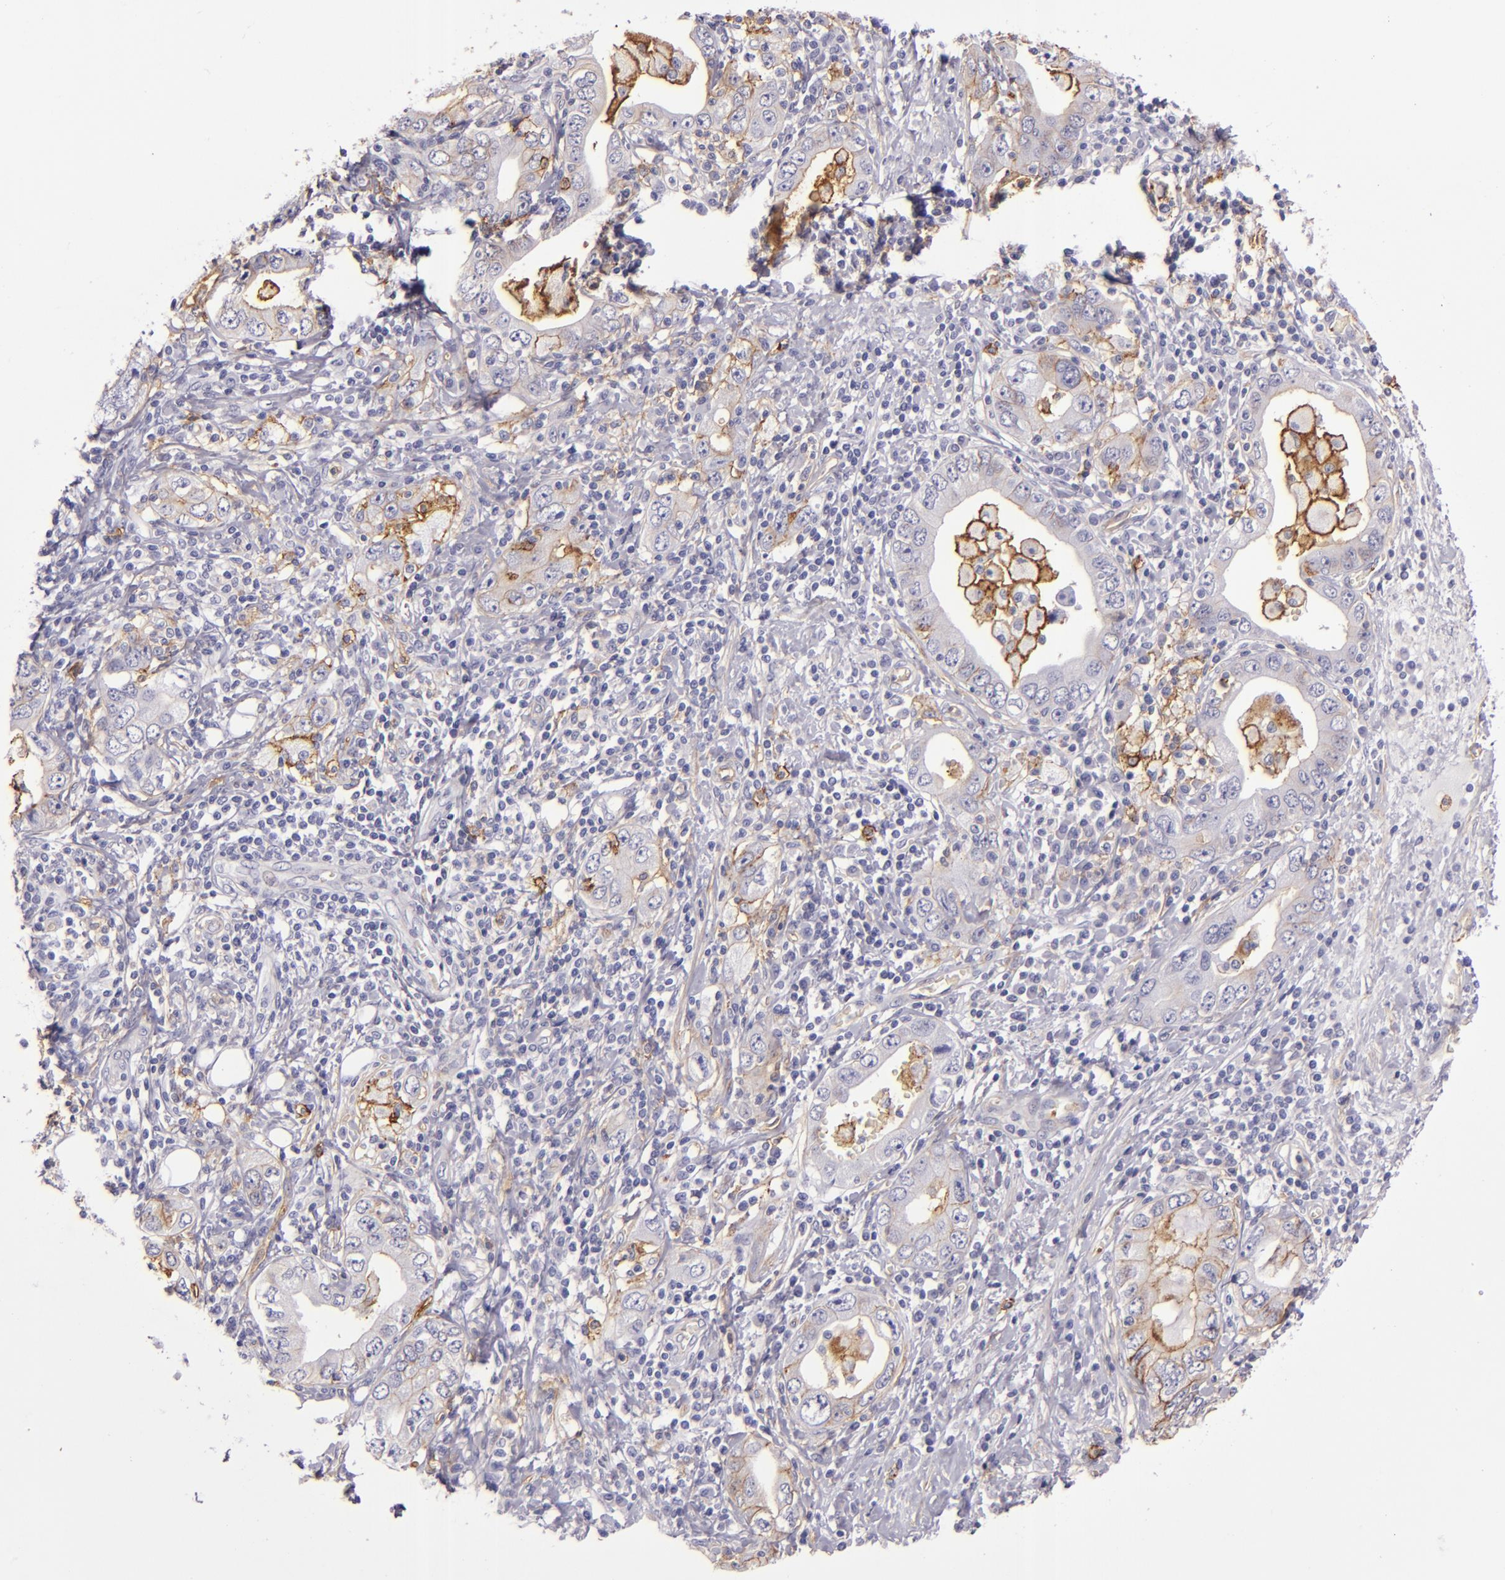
{"staining": {"intensity": "weak", "quantity": "25%-75%", "location": "cytoplasmic/membranous"}, "tissue": "stomach cancer", "cell_type": "Tumor cells", "image_type": "cancer", "snomed": [{"axis": "morphology", "description": "Adenocarcinoma, NOS"}, {"axis": "topography", "description": "Stomach, lower"}], "caption": "The image displays immunohistochemical staining of stomach cancer (adenocarcinoma). There is weak cytoplasmic/membranous staining is identified in approximately 25%-75% of tumor cells.", "gene": "CD9", "patient": {"sex": "female", "age": 93}}